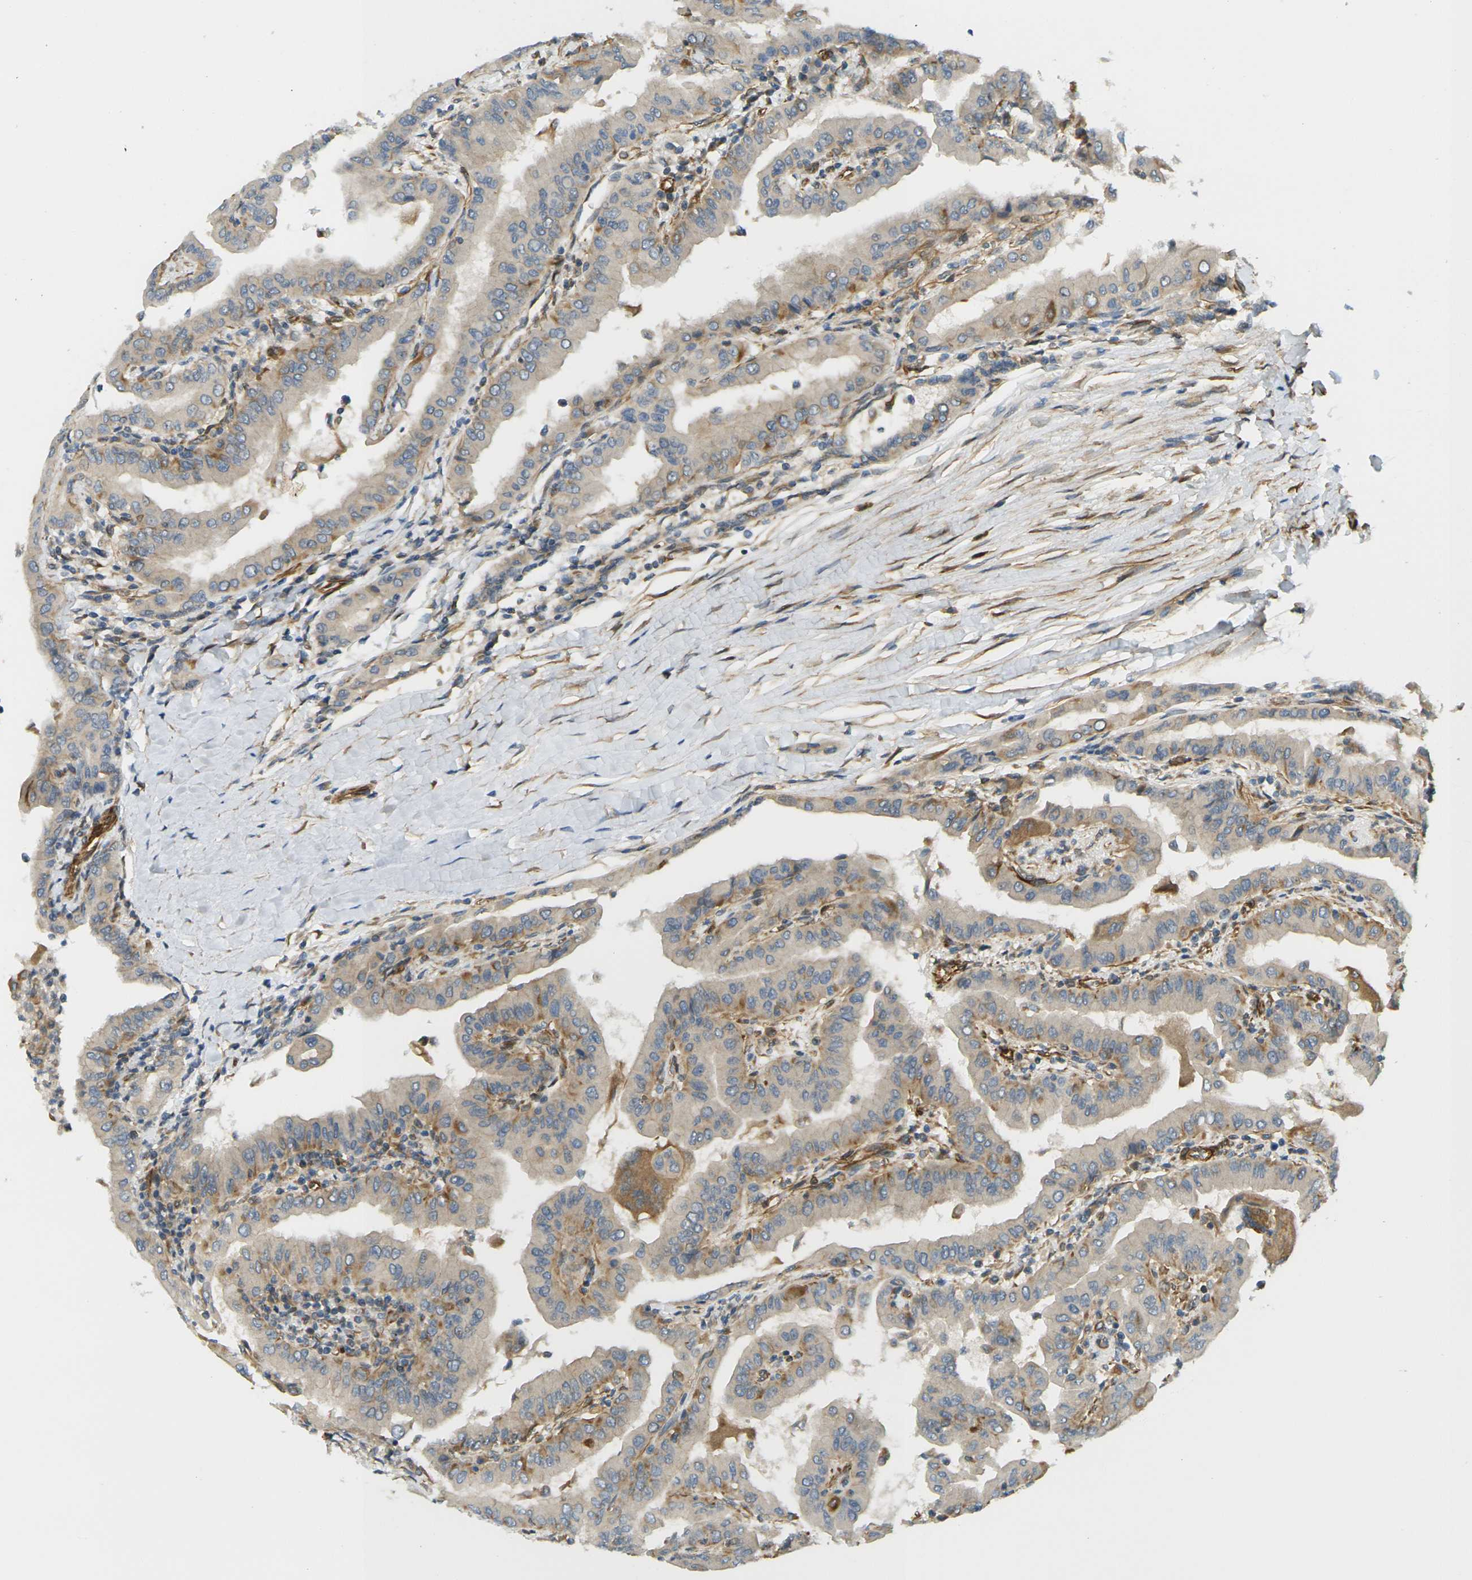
{"staining": {"intensity": "weak", "quantity": "<25%", "location": "cytoplasmic/membranous"}, "tissue": "thyroid cancer", "cell_type": "Tumor cells", "image_type": "cancer", "snomed": [{"axis": "morphology", "description": "Papillary adenocarcinoma, NOS"}, {"axis": "topography", "description": "Thyroid gland"}], "caption": "Immunohistochemistry (IHC) of papillary adenocarcinoma (thyroid) exhibits no staining in tumor cells. Nuclei are stained in blue.", "gene": "CYTH3", "patient": {"sex": "male", "age": 33}}